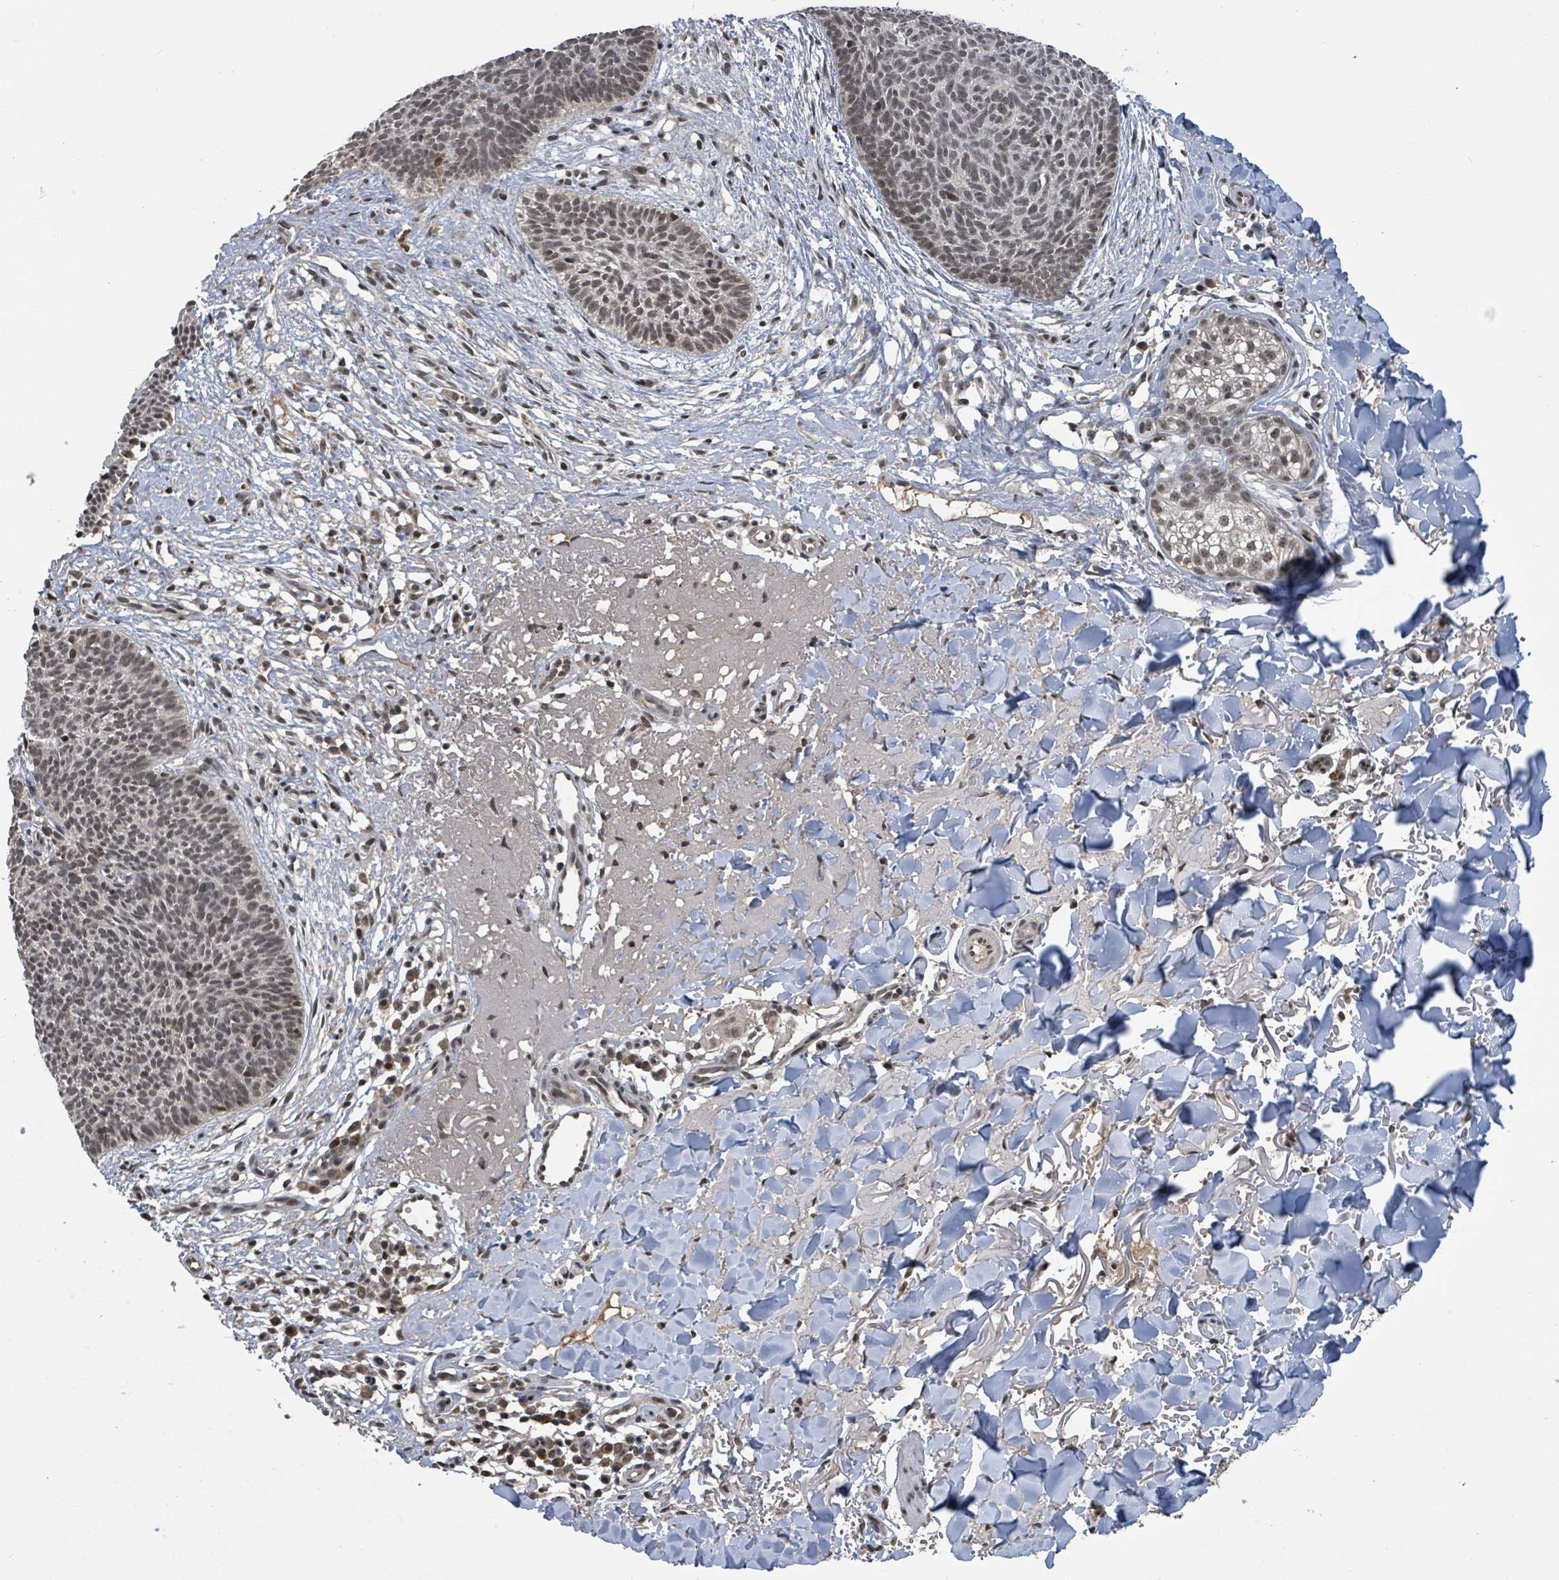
{"staining": {"intensity": "moderate", "quantity": ">75%", "location": "nuclear"}, "tissue": "skin cancer", "cell_type": "Tumor cells", "image_type": "cancer", "snomed": [{"axis": "morphology", "description": "Basal cell carcinoma"}, {"axis": "topography", "description": "Skin"}], "caption": "IHC (DAB (3,3'-diaminobenzidine)) staining of skin cancer exhibits moderate nuclear protein positivity in approximately >75% of tumor cells.", "gene": "ZBTB14", "patient": {"sex": "male", "age": 84}}